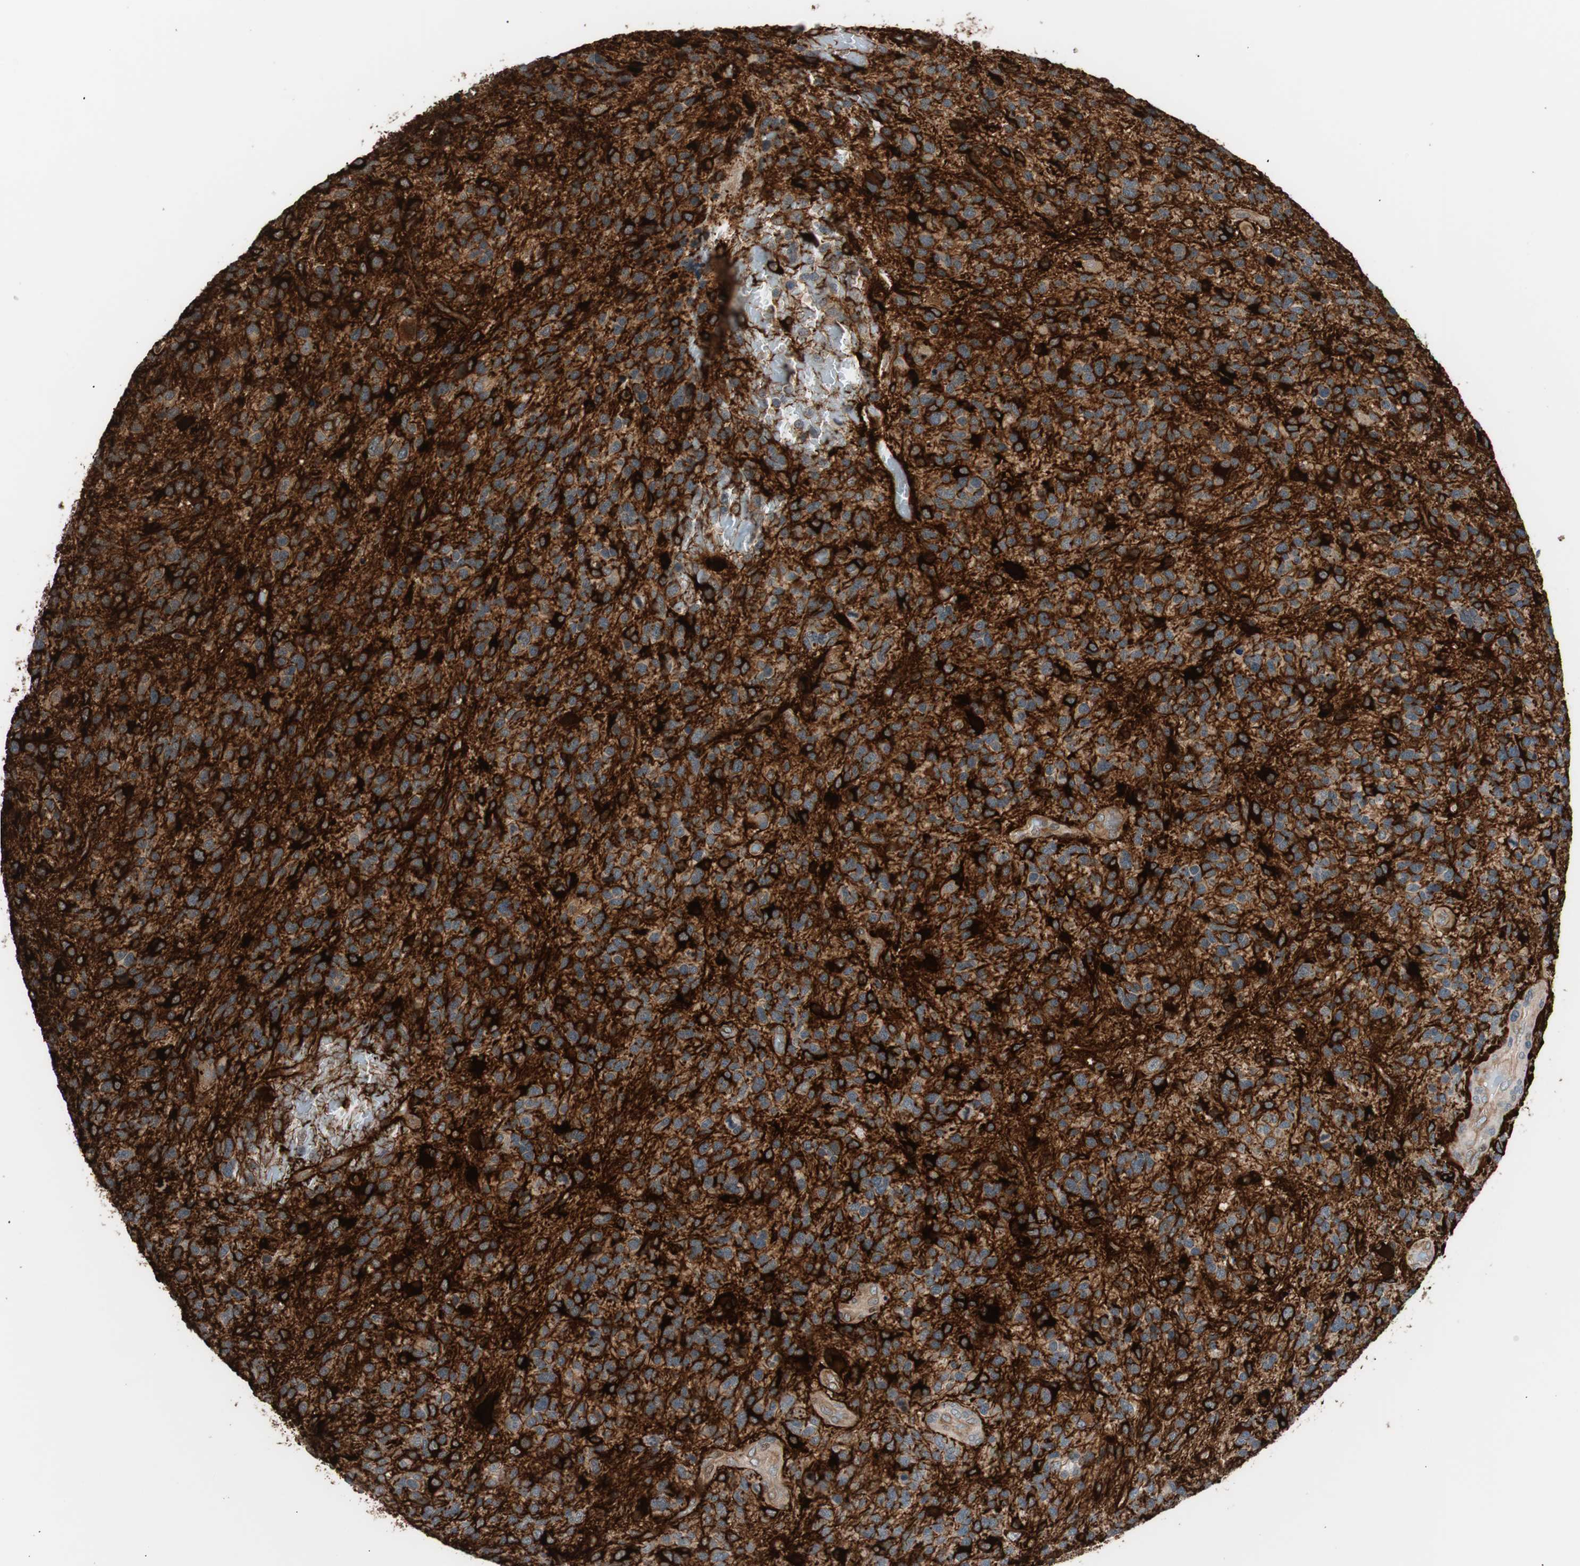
{"staining": {"intensity": "weak", "quantity": "25%-75%", "location": "cytoplasmic/membranous"}, "tissue": "glioma", "cell_type": "Tumor cells", "image_type": "cancer", "snomed": [{"axis": "morphology", "description": "Glioma, malignant, High grade"}, {"axis": "topography", "description": "Brain"}], "caption": "An image of glioma stained for a protein exhibits weak cytoplasmic/membranous brown staining in tumor cells. (DAB IHC, brown staining for protein, blue staining for nuclei).", "gene": "SMG1", "patient": {"sex": "female", "age": 58}}